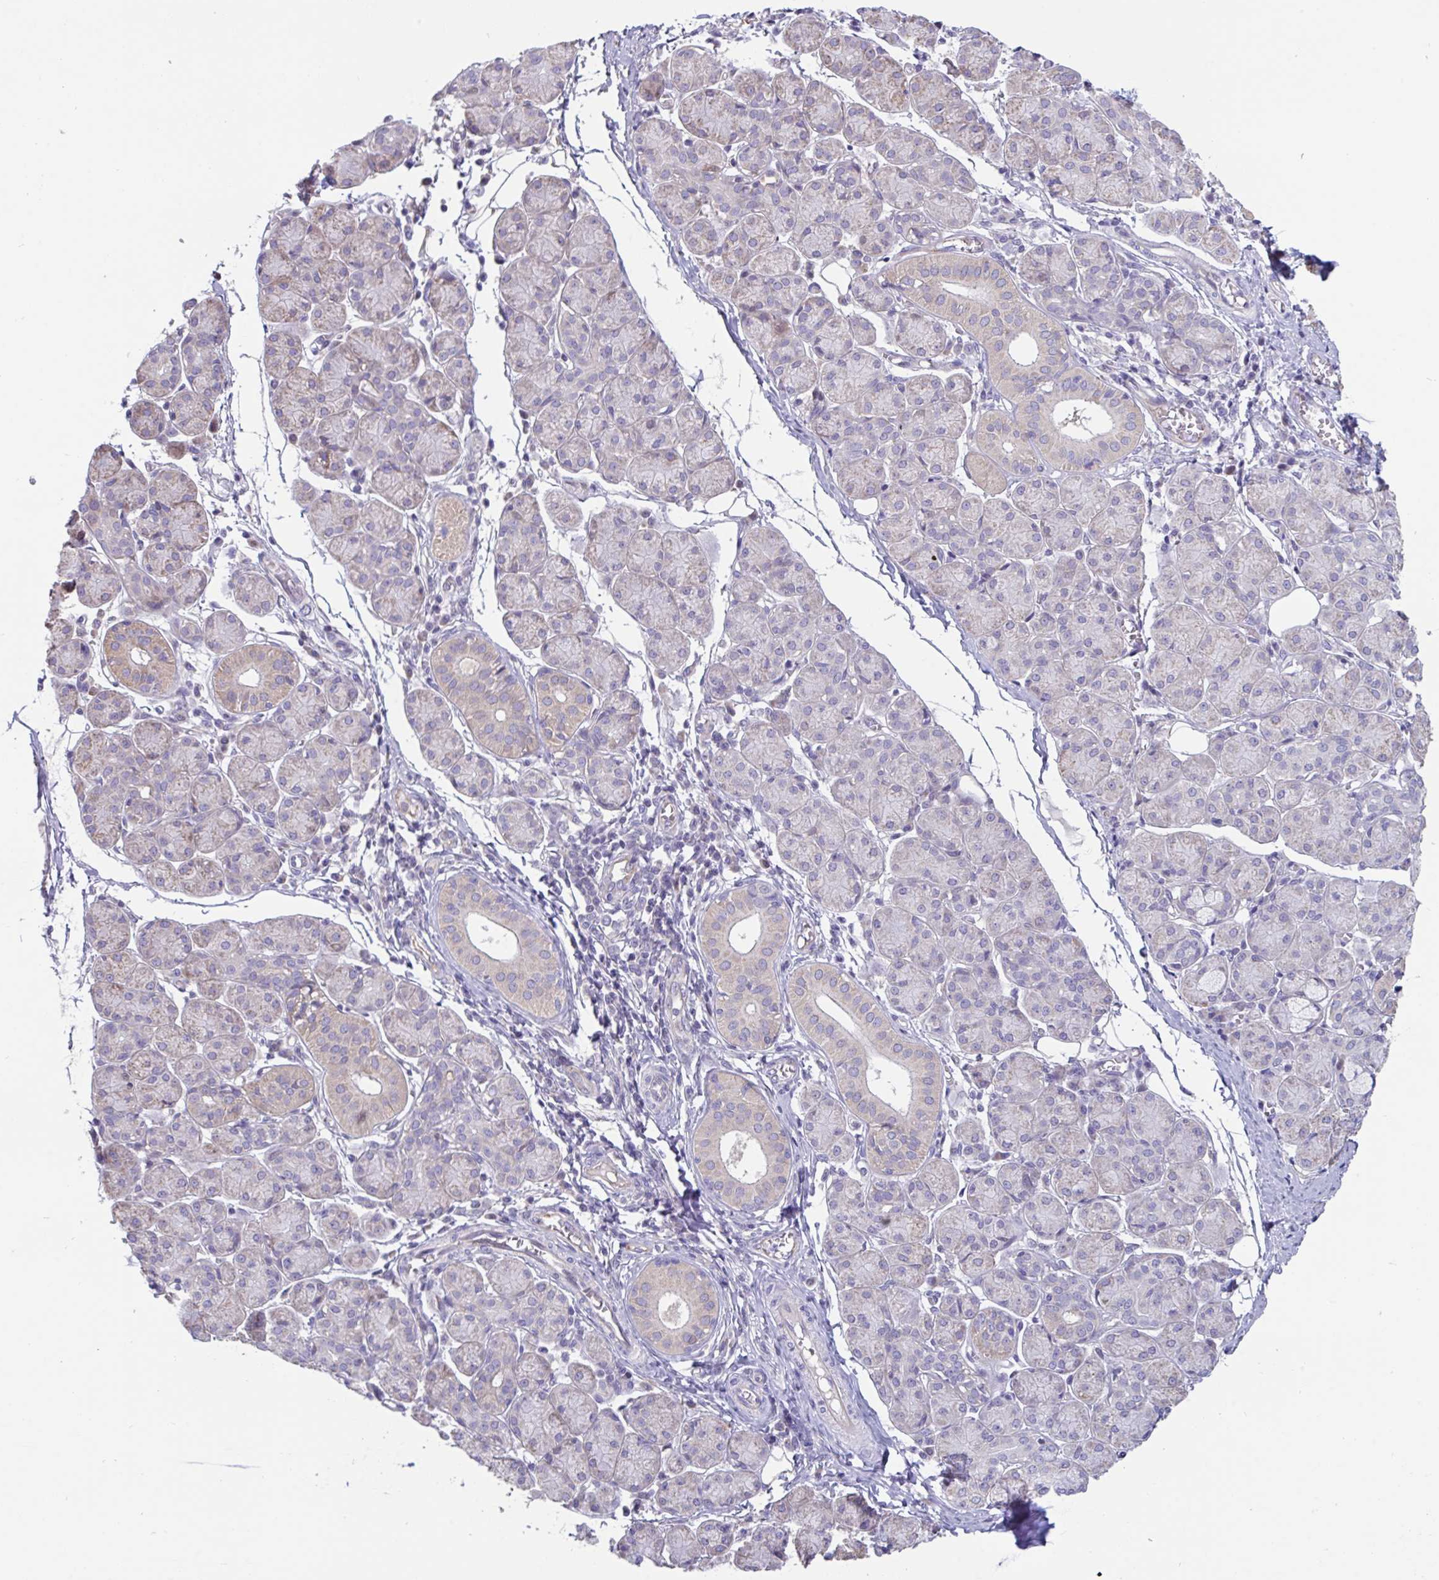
{"staining": {"intensity": "weak", "quantity": "<25%", "location": "cytoplasmic/membranous"}, "tissue": "salivary gland", "cell_type": "Glandular cells", "image_type": "normal", "snomed": [{"axis": "morphology", "description": "Normal tissue, NOS"}, {"axis": "morphology", "description": "Inflammation, NOS"}, {"axis": "topography", "description": "Lymph node"}, {"axis": "topography", "description": "Salivary gland"}], "caption": "High magnification brightfield microscopy of unremarkable salivary gland stained with DAB (3,3'-diaminobenzidine) (brown) and counterstained with hematoxylin (blue): glandular cells show no significant positivity. (DAB immunohistochemistry visualized using brightfield microscopy, high magnification).", "gene": "IL37", "patient": {"sex": "male", "age": 3}}